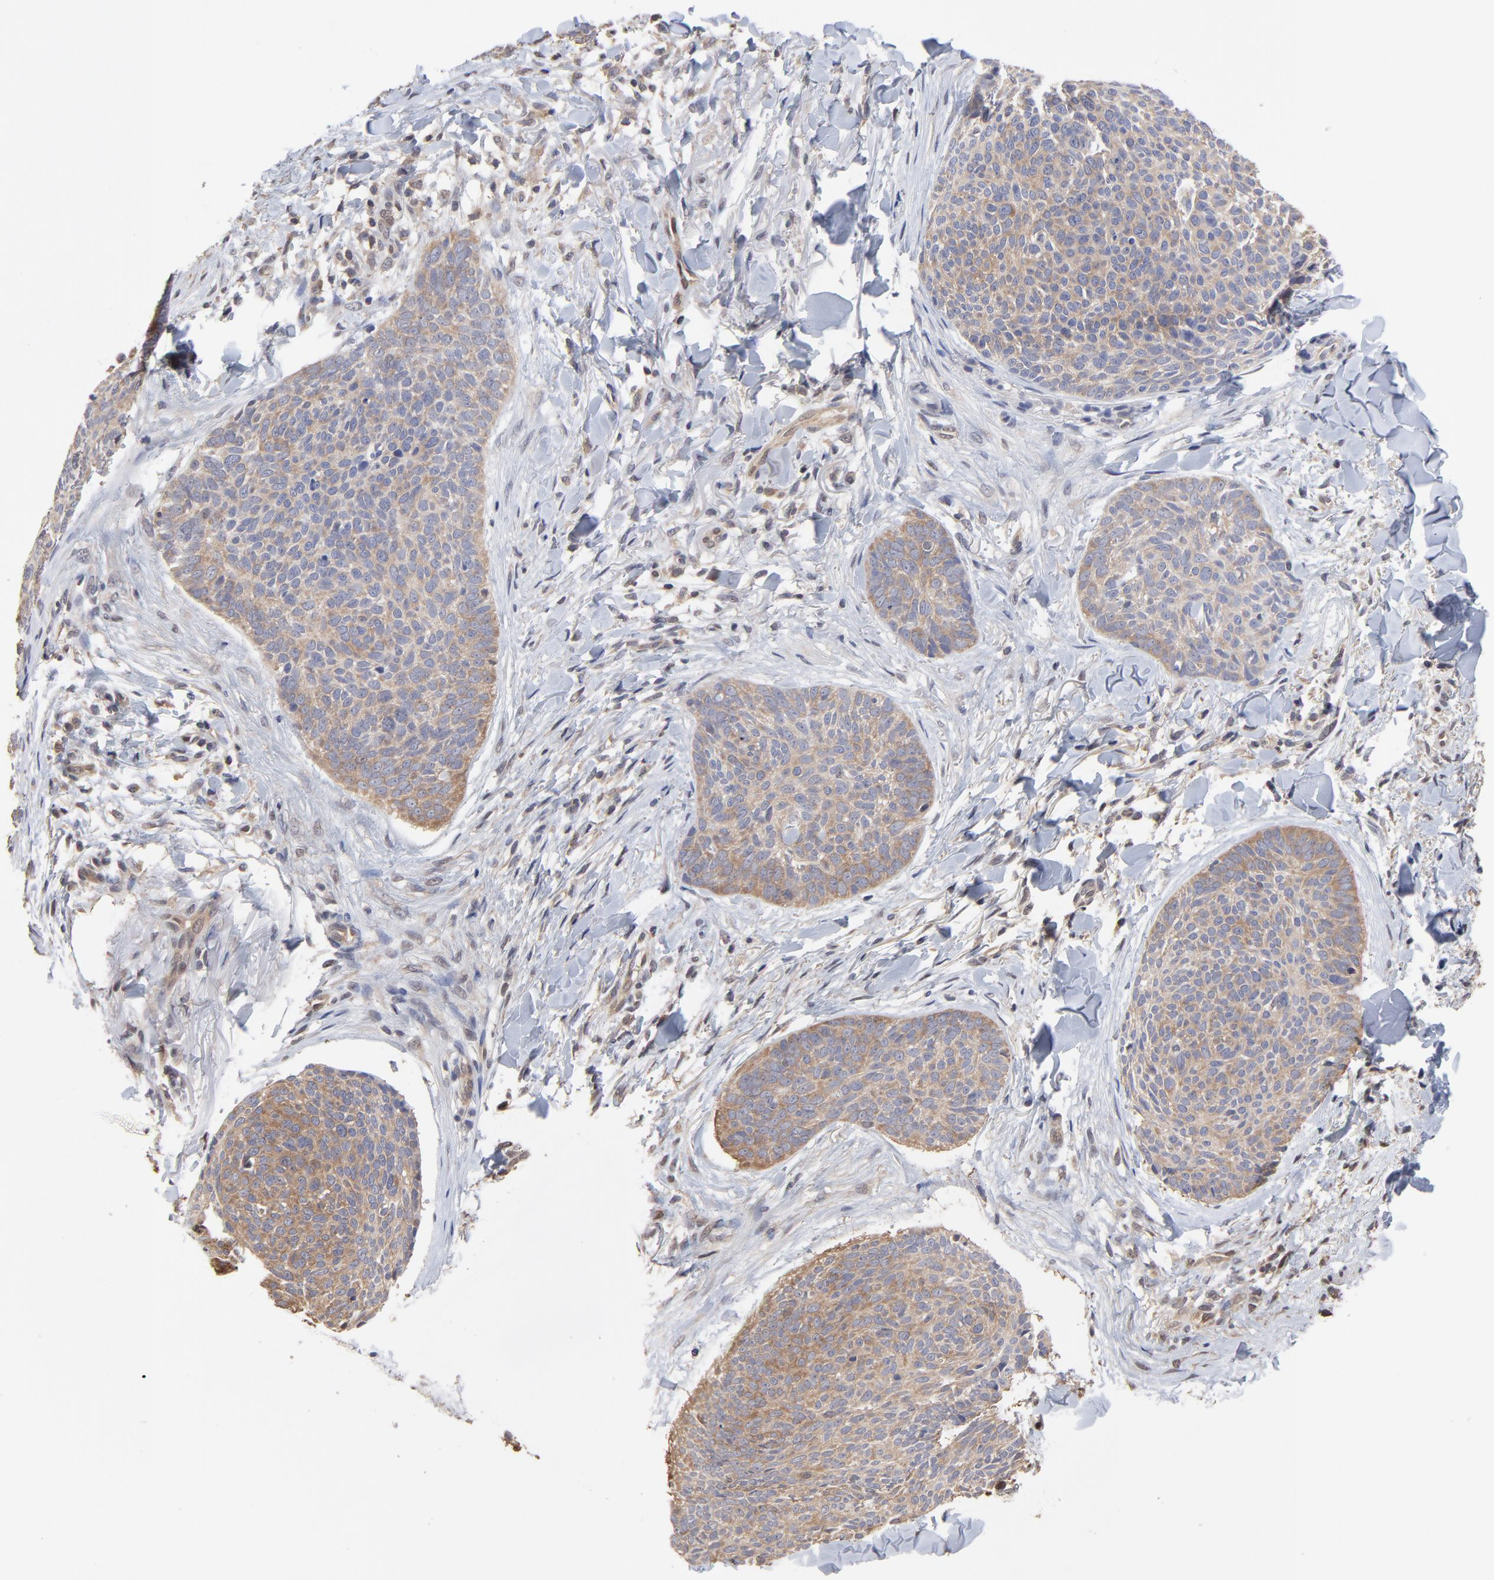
{"staining": {"intensity": "weak", "quantity": ">75%", "location": "cytoplasmic/membranous"}, "tissue": "skin cancer", "cell_type": "Tumor cells", "image_type": "cancer", "snomed": [{"axis": "morphology", "description": "Normal tissue, NOS"}, {"axis": "morphology", "description": "Basal cell carcinoma"}, {"axis": "topography", "description": "Skin"}], "caption": "Skin cancer tissue displays weak cytoplasmic/membranous positivity in about >75% of tumor cells", "gene": "CCT2", "patient": {"sex": "female", "age": 57}}